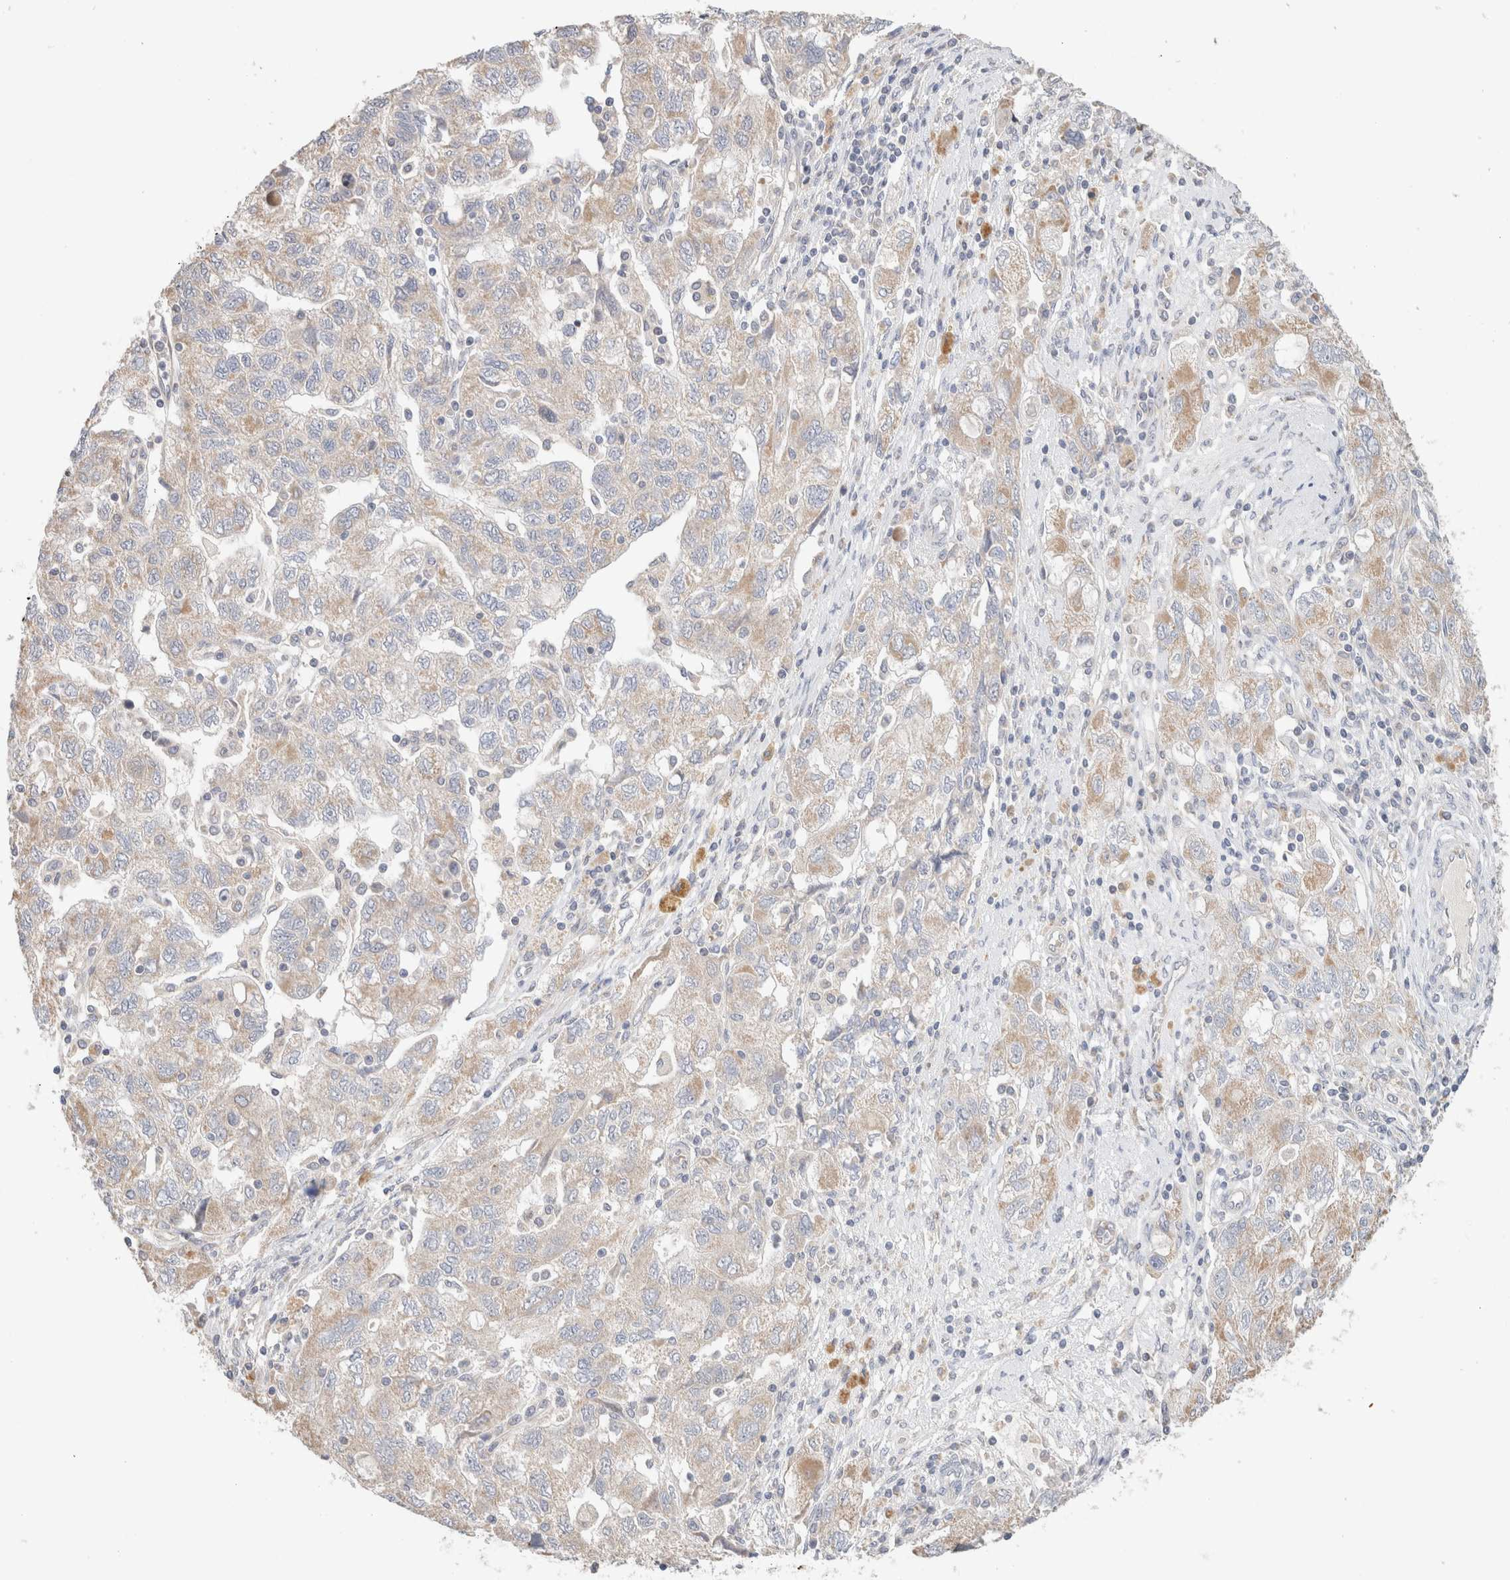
{"staining": {"intensity": "weak", "quantity": "<25%", "location": "cytoplasmic/membranous"}, "tissue": "ovarian cancer", "cell_type": "Tumor cells", "image_type": "cancer", "snomed": [{"axis": "morphology", "description": "Carcinoma, NOS"}, {"axis": "morphology", "description": "Cystadenocarcinoma, serous, NOS"}, {"axis": "topography", "description": "Ovary"}], "caption": "Ovarian cancer (carcinoma) stained for a protein using IHC shows no staining tumor cells.", "gene": "CA13", "patient": {"sex": "female", "age": 69}}